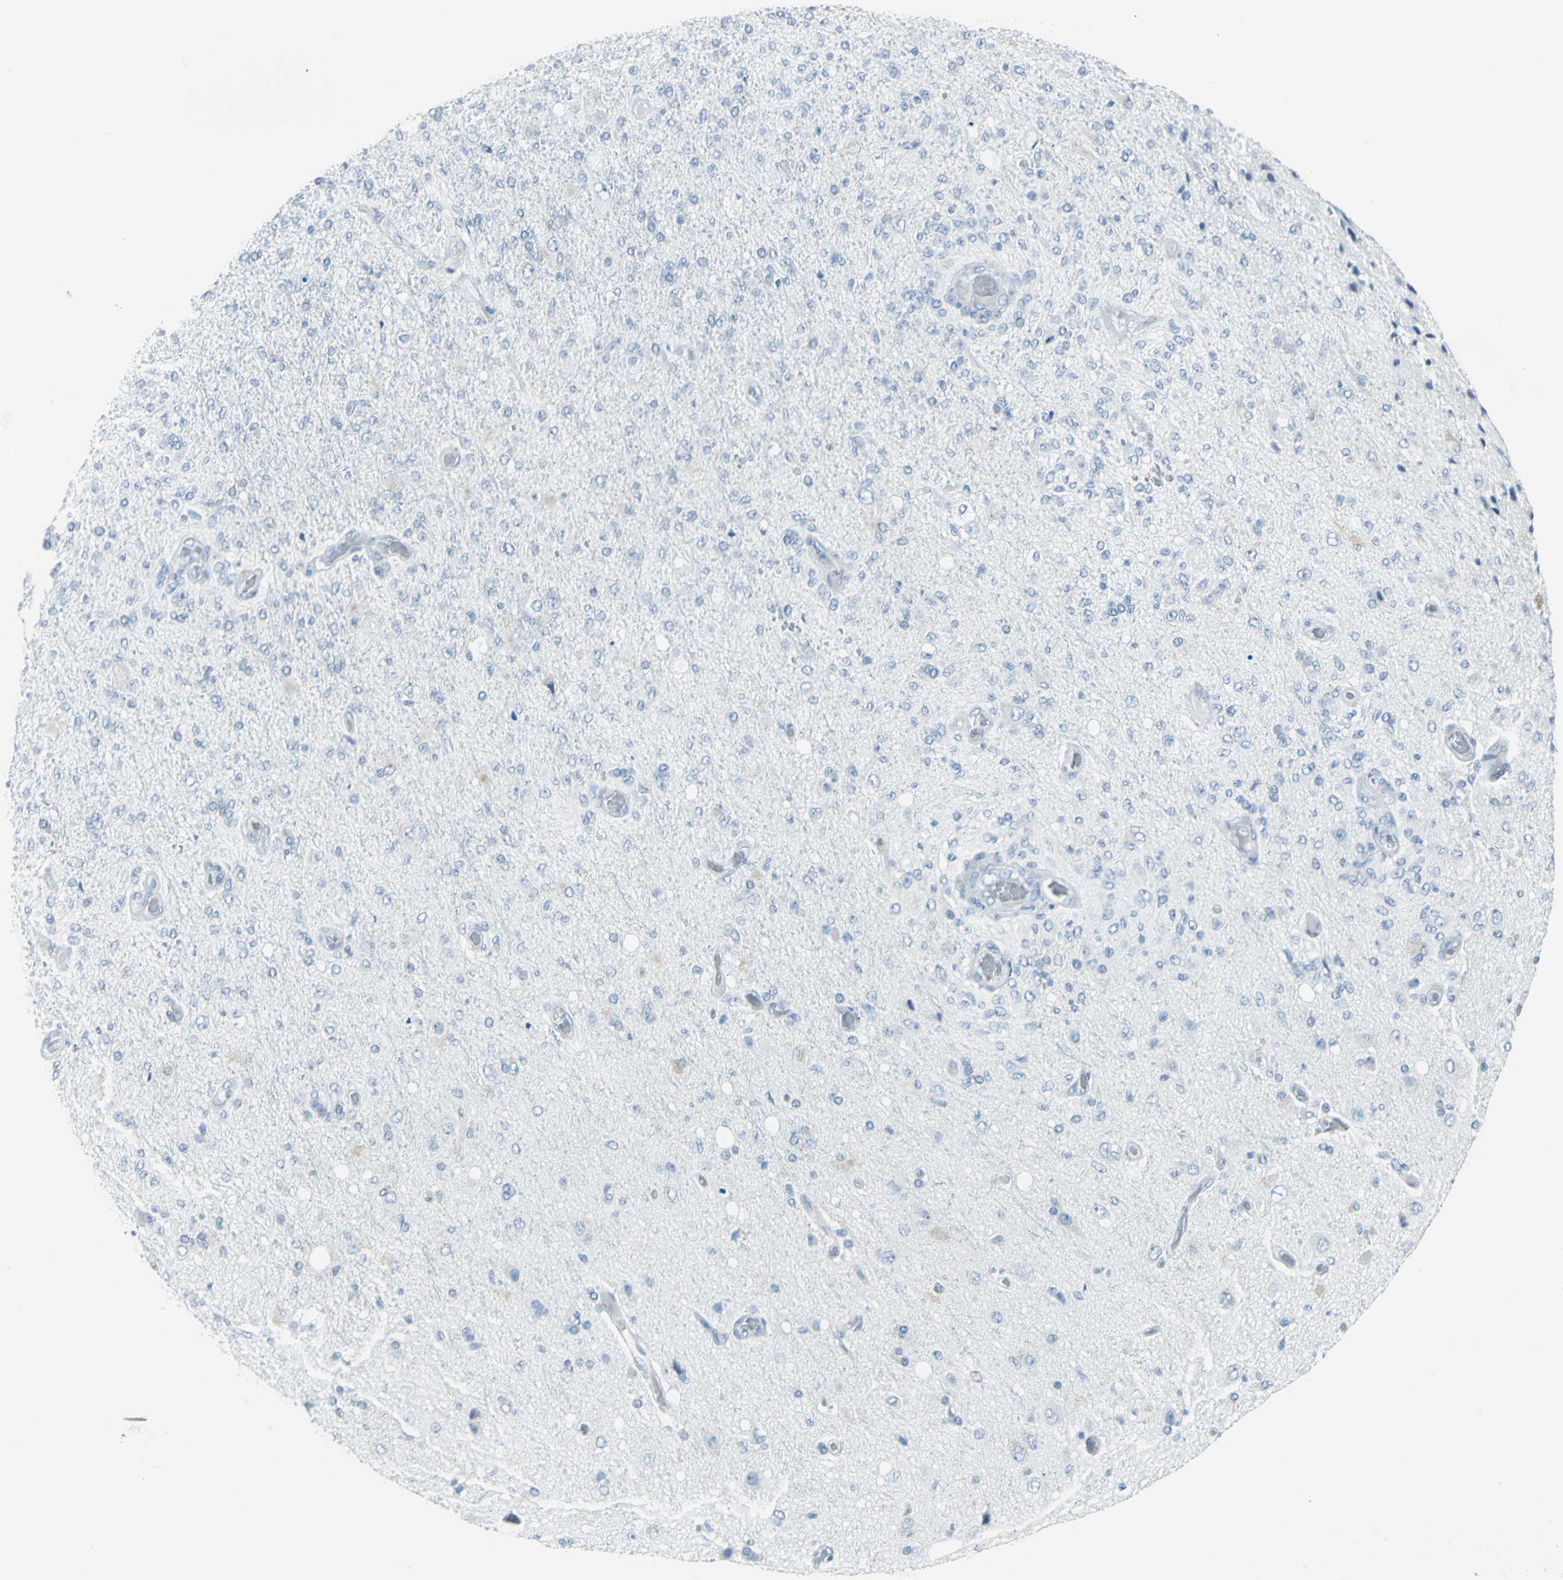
{"staining": {"intensity": "negative", "quantity": "none", "location": "none"}, "tissue": "glioma", "cell_type": "Tumor cells", "image_type": "cancer", "snomed": [{"axis": "morphology", "description": "Normal tissue, NOS"}, {"axis": "morphology", "description": "Glioma, malignant, High grade"}, {"axis": "topography", "description": "Cerebral cortex"}], "caption": "Tumor cells are negative for brown protein staining in malignant glioma (high-grade). Nuclei are stained in blue.", "gene": "CYB5A", "patient": {"sex": "male", "age": 77}}